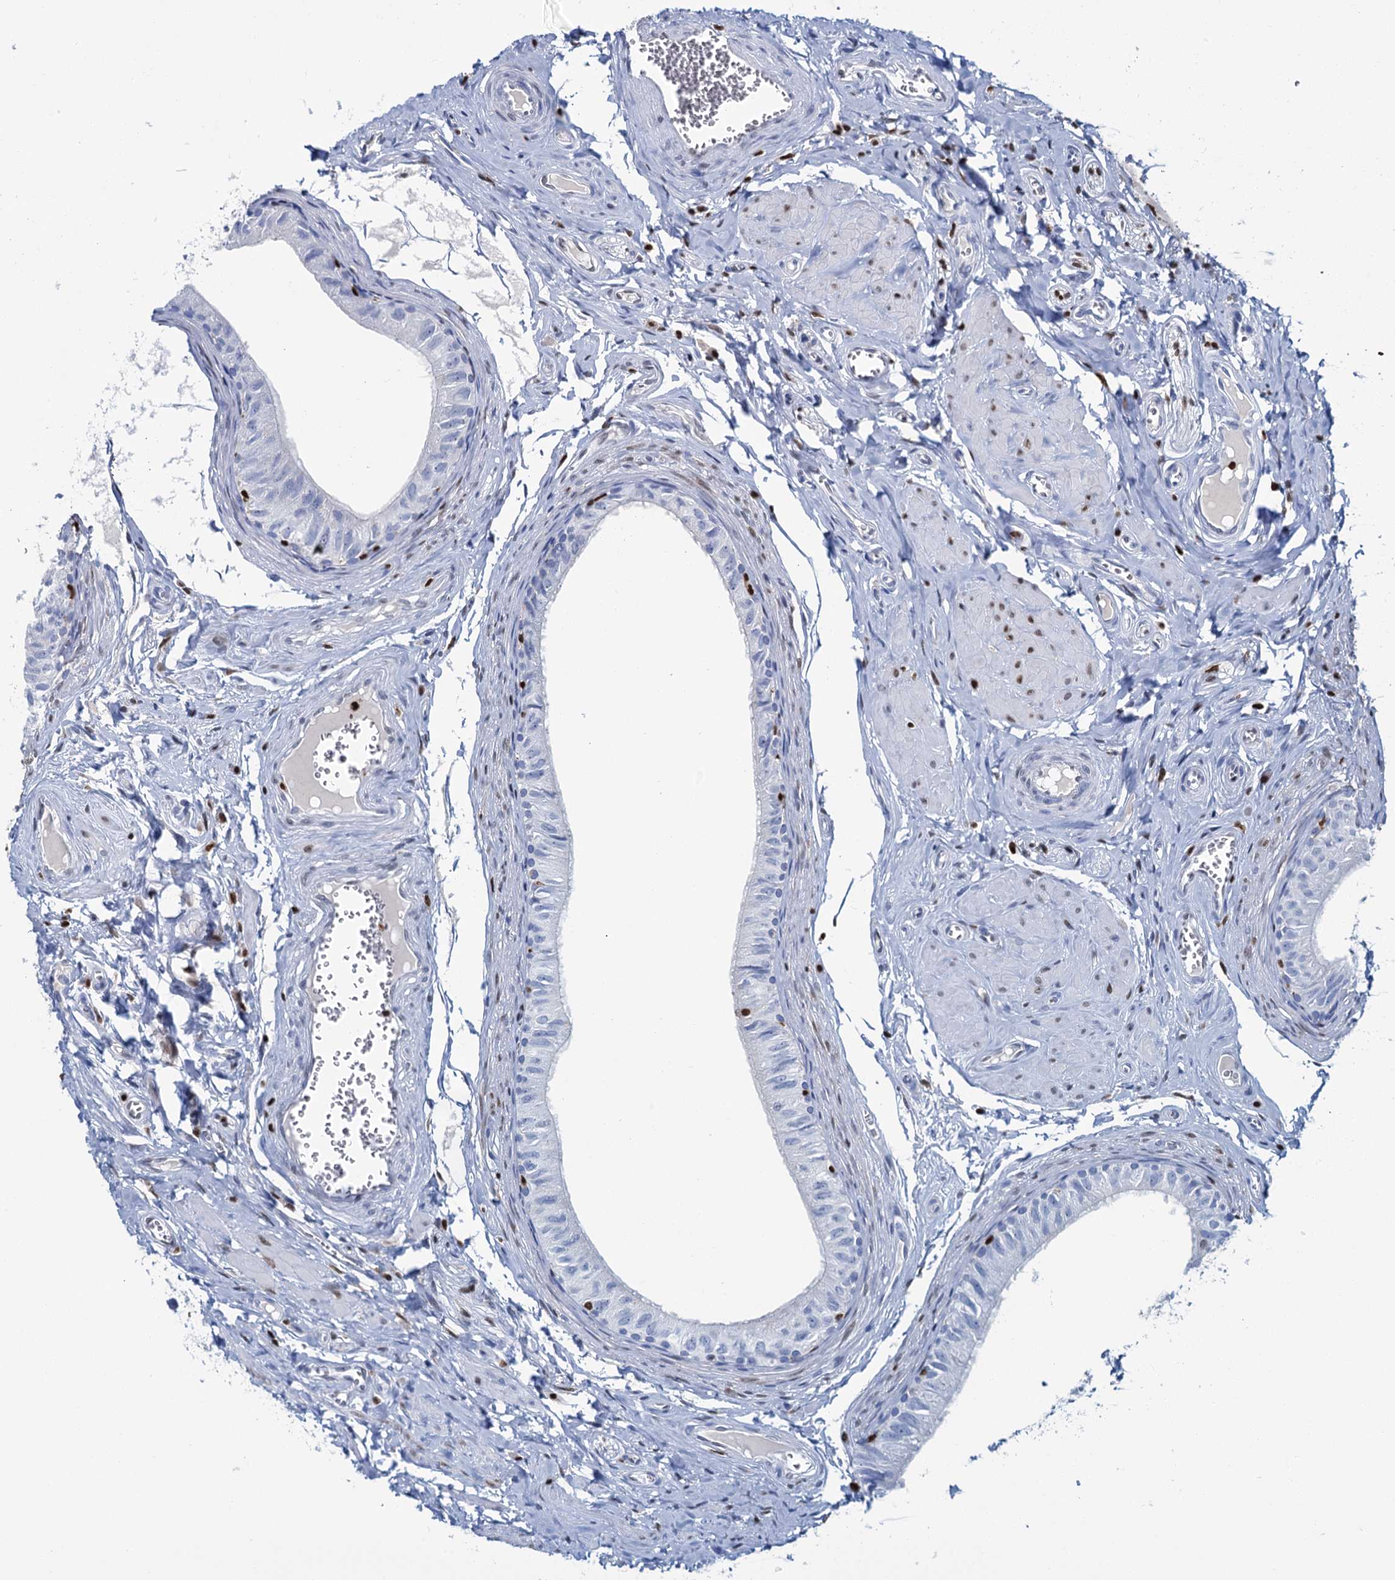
{"staining": {"intensity": "negative", "quantity": "none", "location": "none"}, "tissue": "epididymis", "cell_type": "Glandular cells", "image_type": "normal", "snomed": [{"axis": "morphology", "description": "Normal tissue, NOS"}, {"axis": "topography", "description": "Epididymis"}], "caption": "Photomicrograph shows no protein staining in glandular cells of benign epididymis. (DAB (3,3'-diaminobenzidine) immunohistochemistry (IHC) with hematoxylin counter stain).", "gene": "CELF2", "patient": {"sex": "male", "age": 42}}